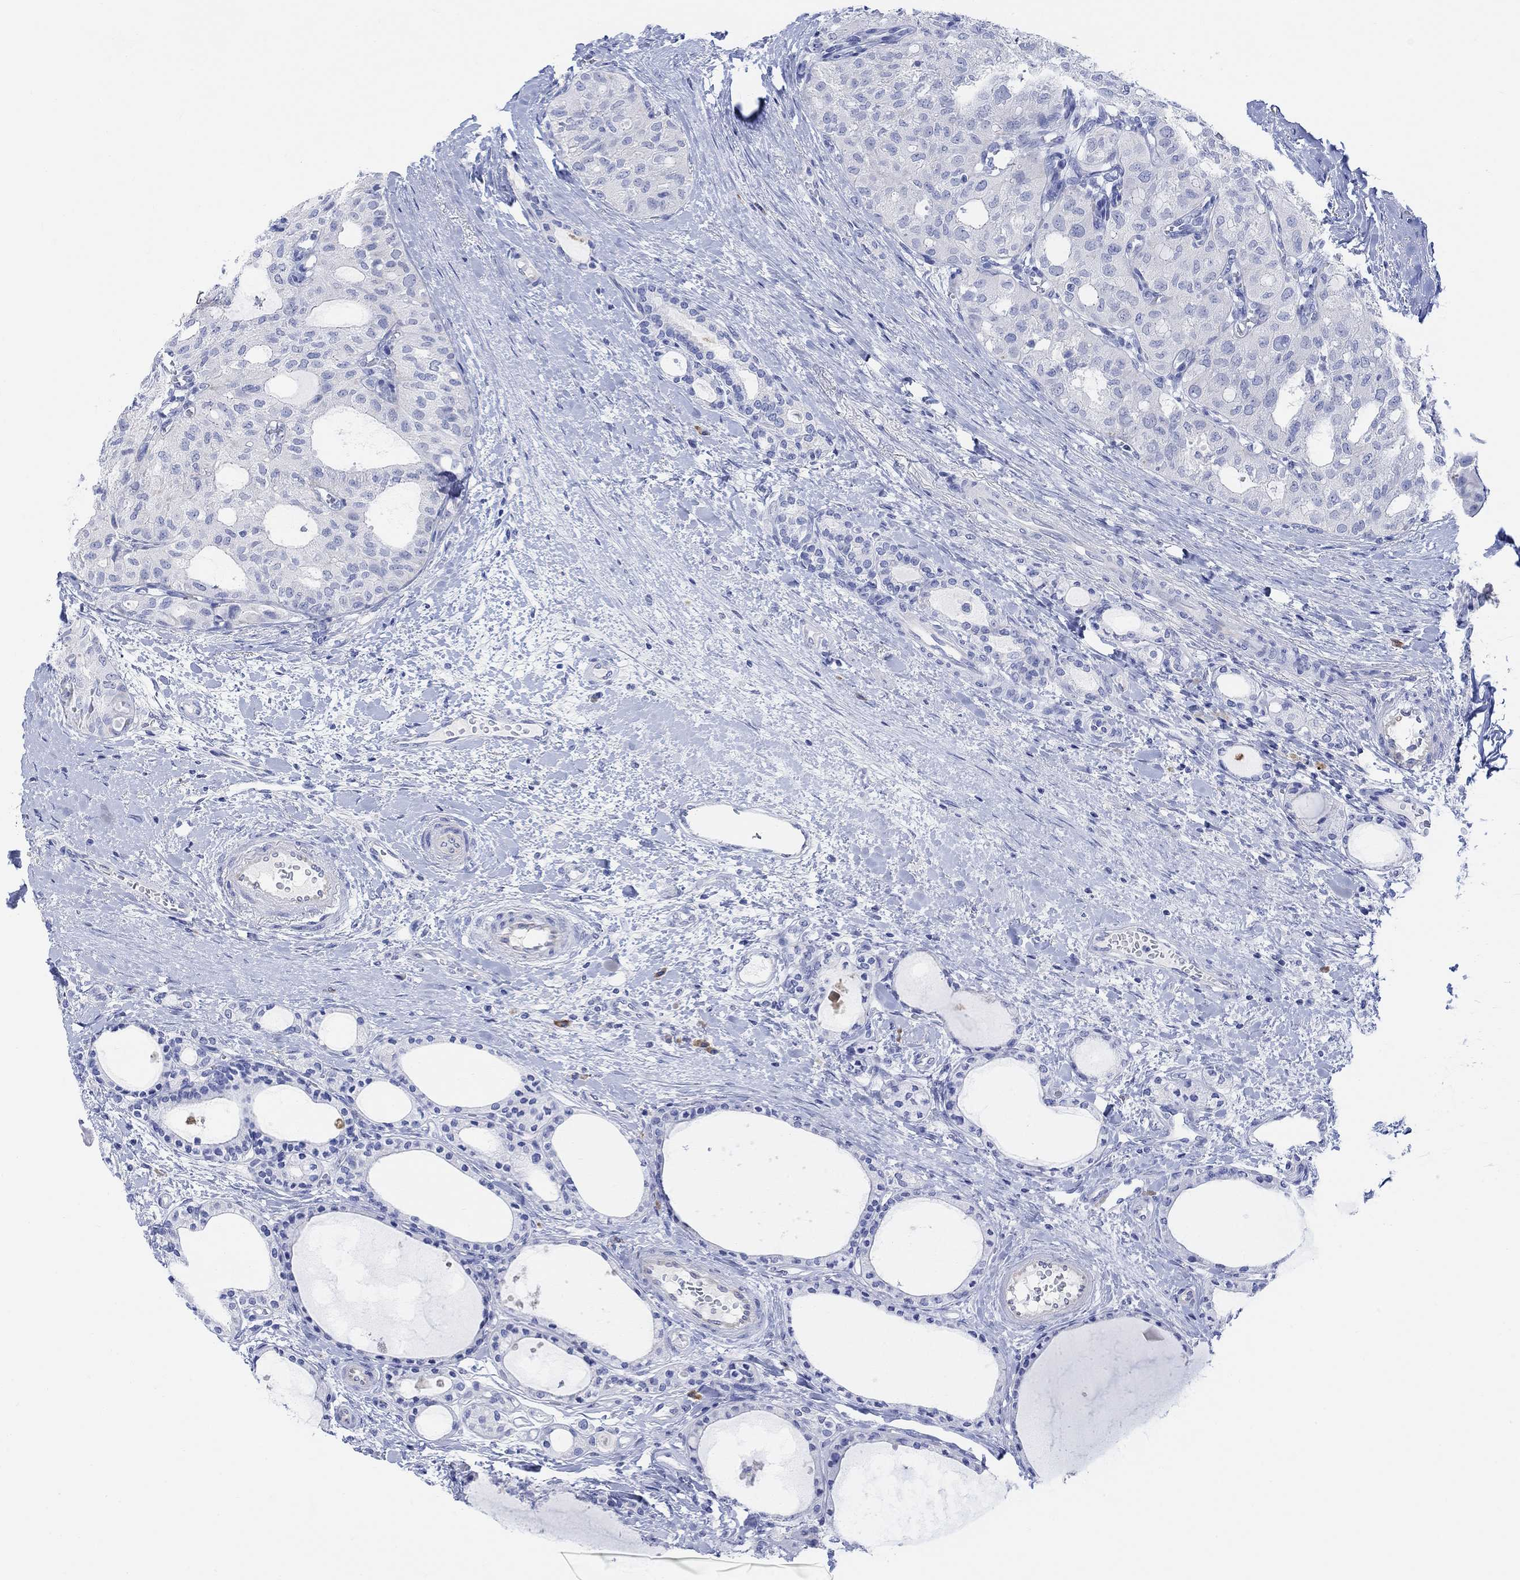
{"staining": {"intensity": "negative", "quantity": "none", "location": "none"}, "tissue": "thyroid cancer", "cell_type": "Tumor cells", "image_type": "cancer", "snomed": [{"axis": "morphology", "description": "Follicular adenoma carcinoma, NOS"}, {"axis": "topography", "description": "Thyroid gland"}], "caption": "The histopathology image shows no significant positivity in tumor cells of thyroid cancer (follicular adenoma carcinoma). Nuclei are stained in blue.", "gene": "GNG13", "patient": {"sex": "male", "age": 75}}